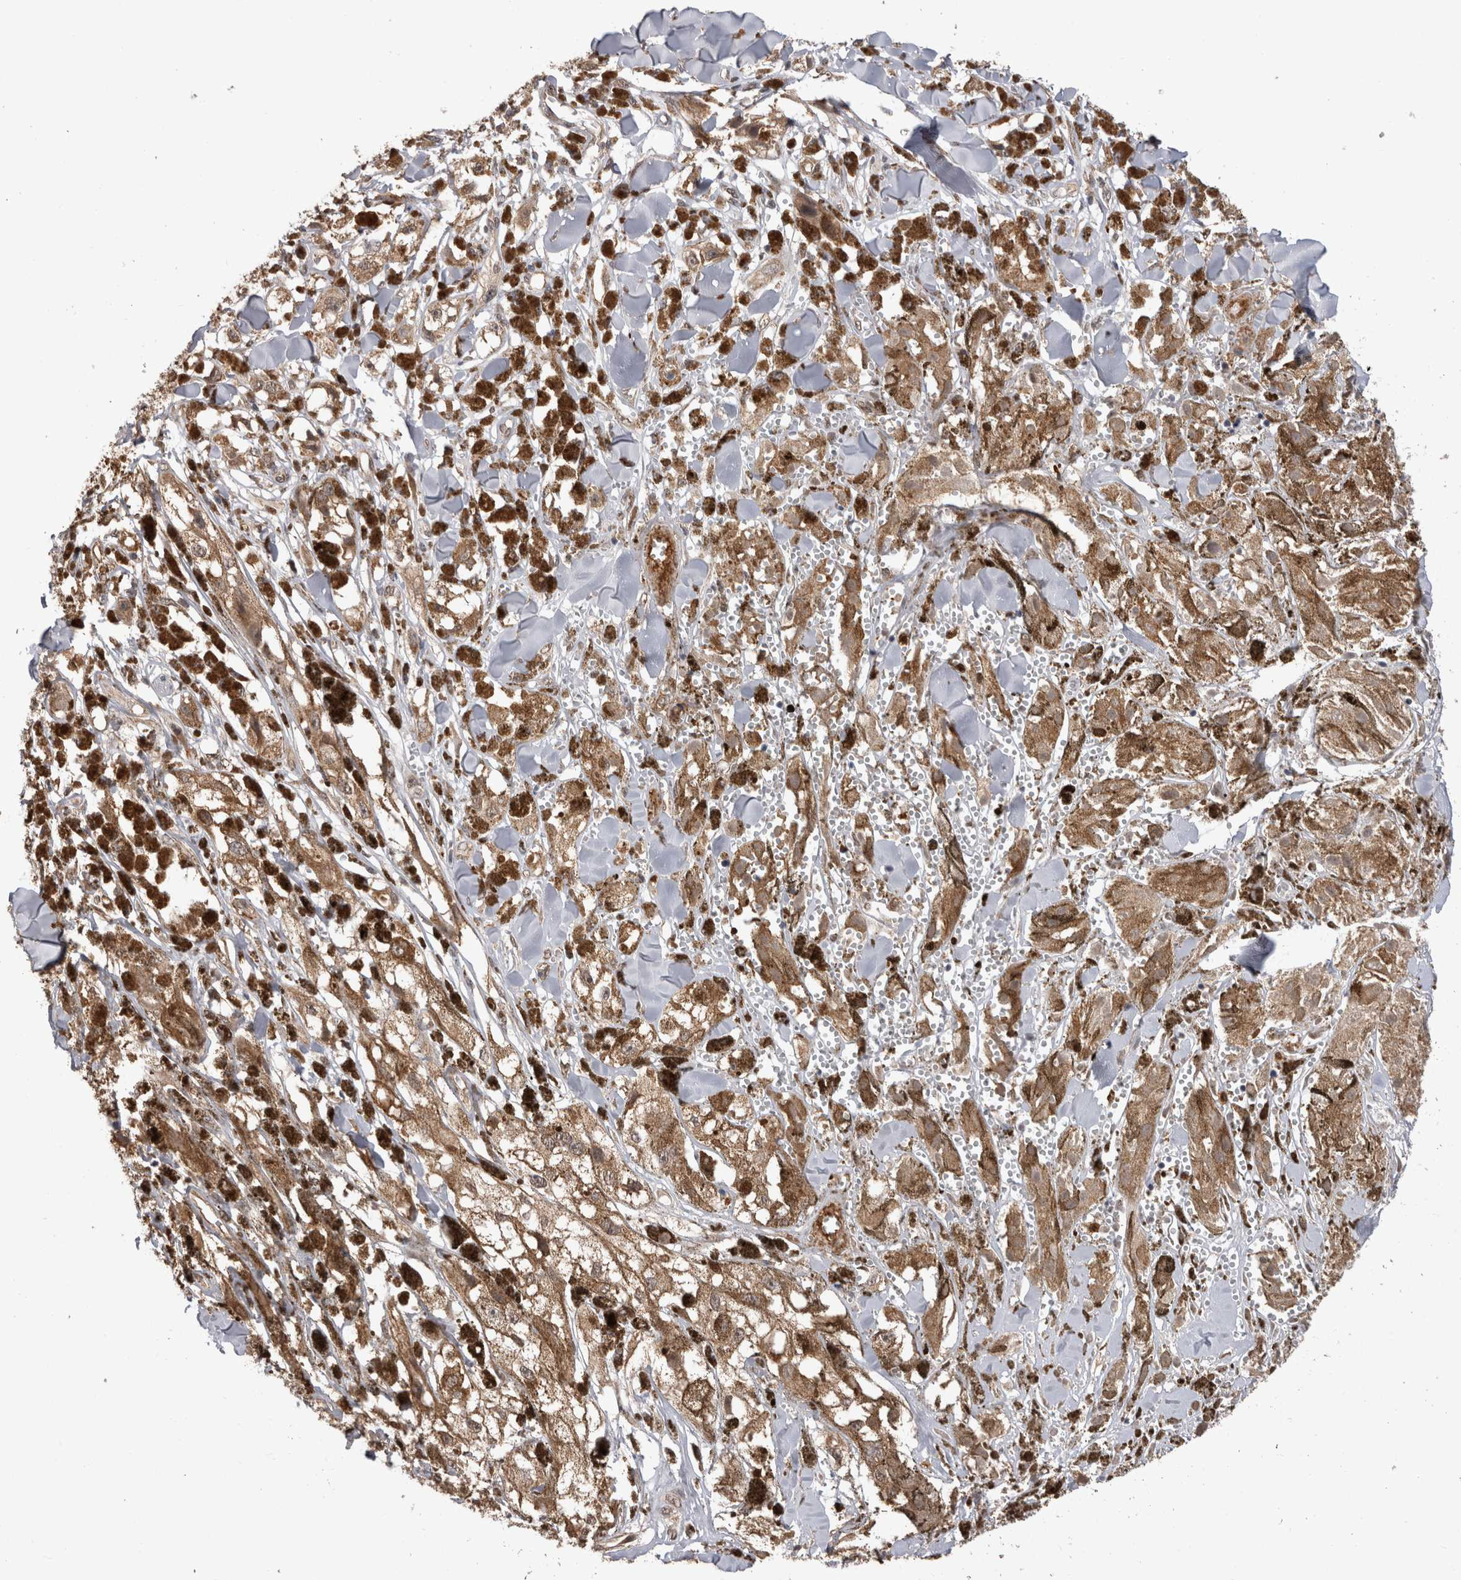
{"staining": {"intensity": "weak", "quantity": ">75%", "location": "cytoplasmic/membranous"}, "tissue": "melanoma", "cell_type": "Tumor cells", "image_type": "cancer", "snomed": [{"axis": "morphology", "description": "Malignant melanoma, NOS"}, {"axis": "topography", "description": "Skin"}], "caption": "Malignant melanoma stained with a brown dye reveals weak cytoplasmic/membranous positive staining in about >75% of tumor cells.", "gene": "PAK4", "patient": {"sex": "male", "age": 88}}